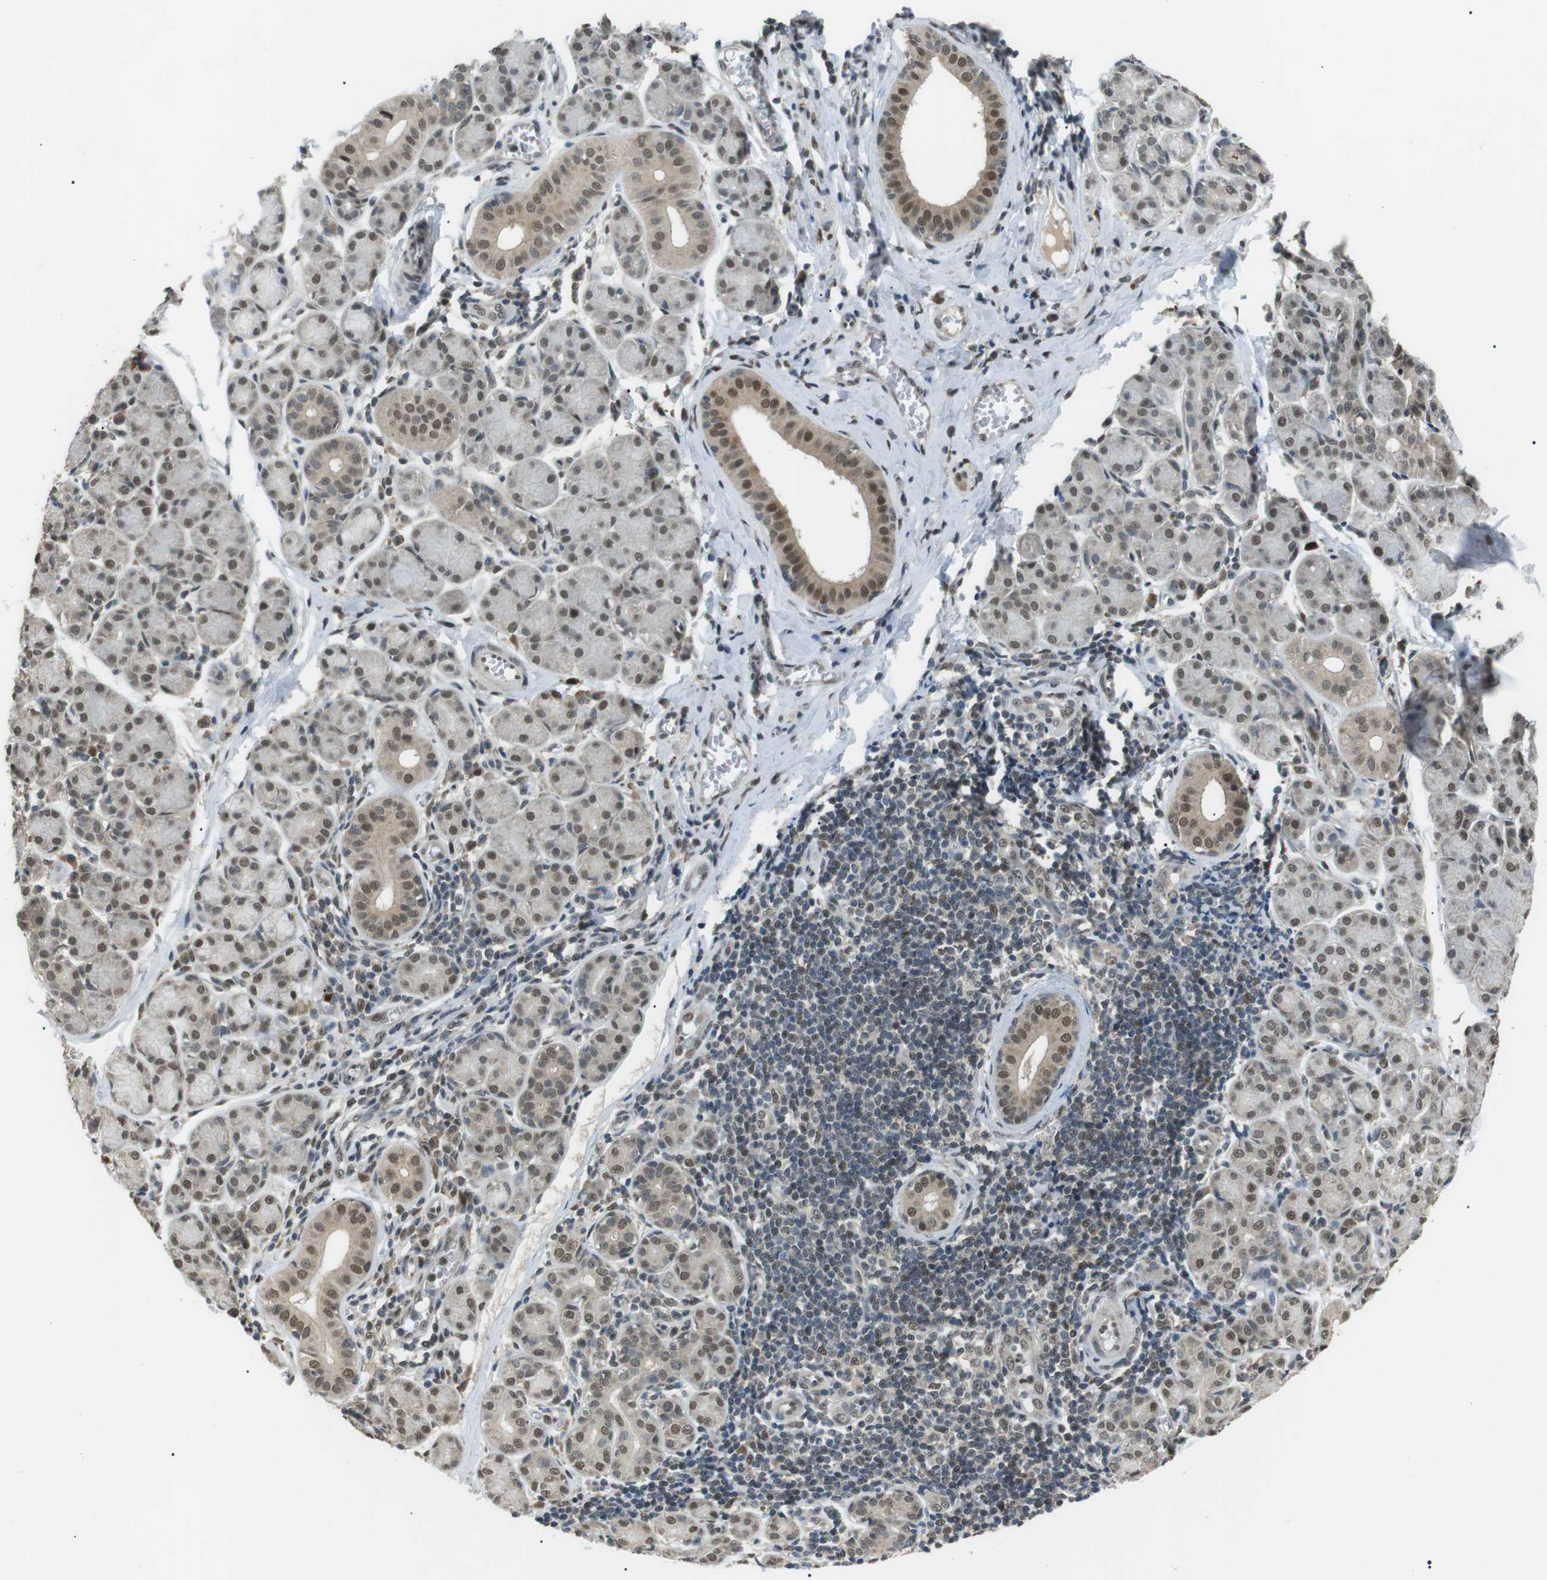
{"staining": {"intensity": "strong", "quantity": "25%-75%", "location": "cytoplasmic/membranous,nuclear"}, "tissue": "salivary gland", "cell_type": "Glandular cells", "image_type": "normal", "snomed": [{"axis": "morphology", "description": "Normal tissue, NOS"}, {"axis": "morphology", "description": "Inflammation, NOS"}, {"axis": "topography", "description": "Lymph node"}, {"axis": "topography", "description": "Salivary gland"}], "caption": "Human salivary gland stained with a protein marker displays strong staining in glandular cells.", "gene": "ORAI3", "patient": {"sex": "male", "age": 3}}